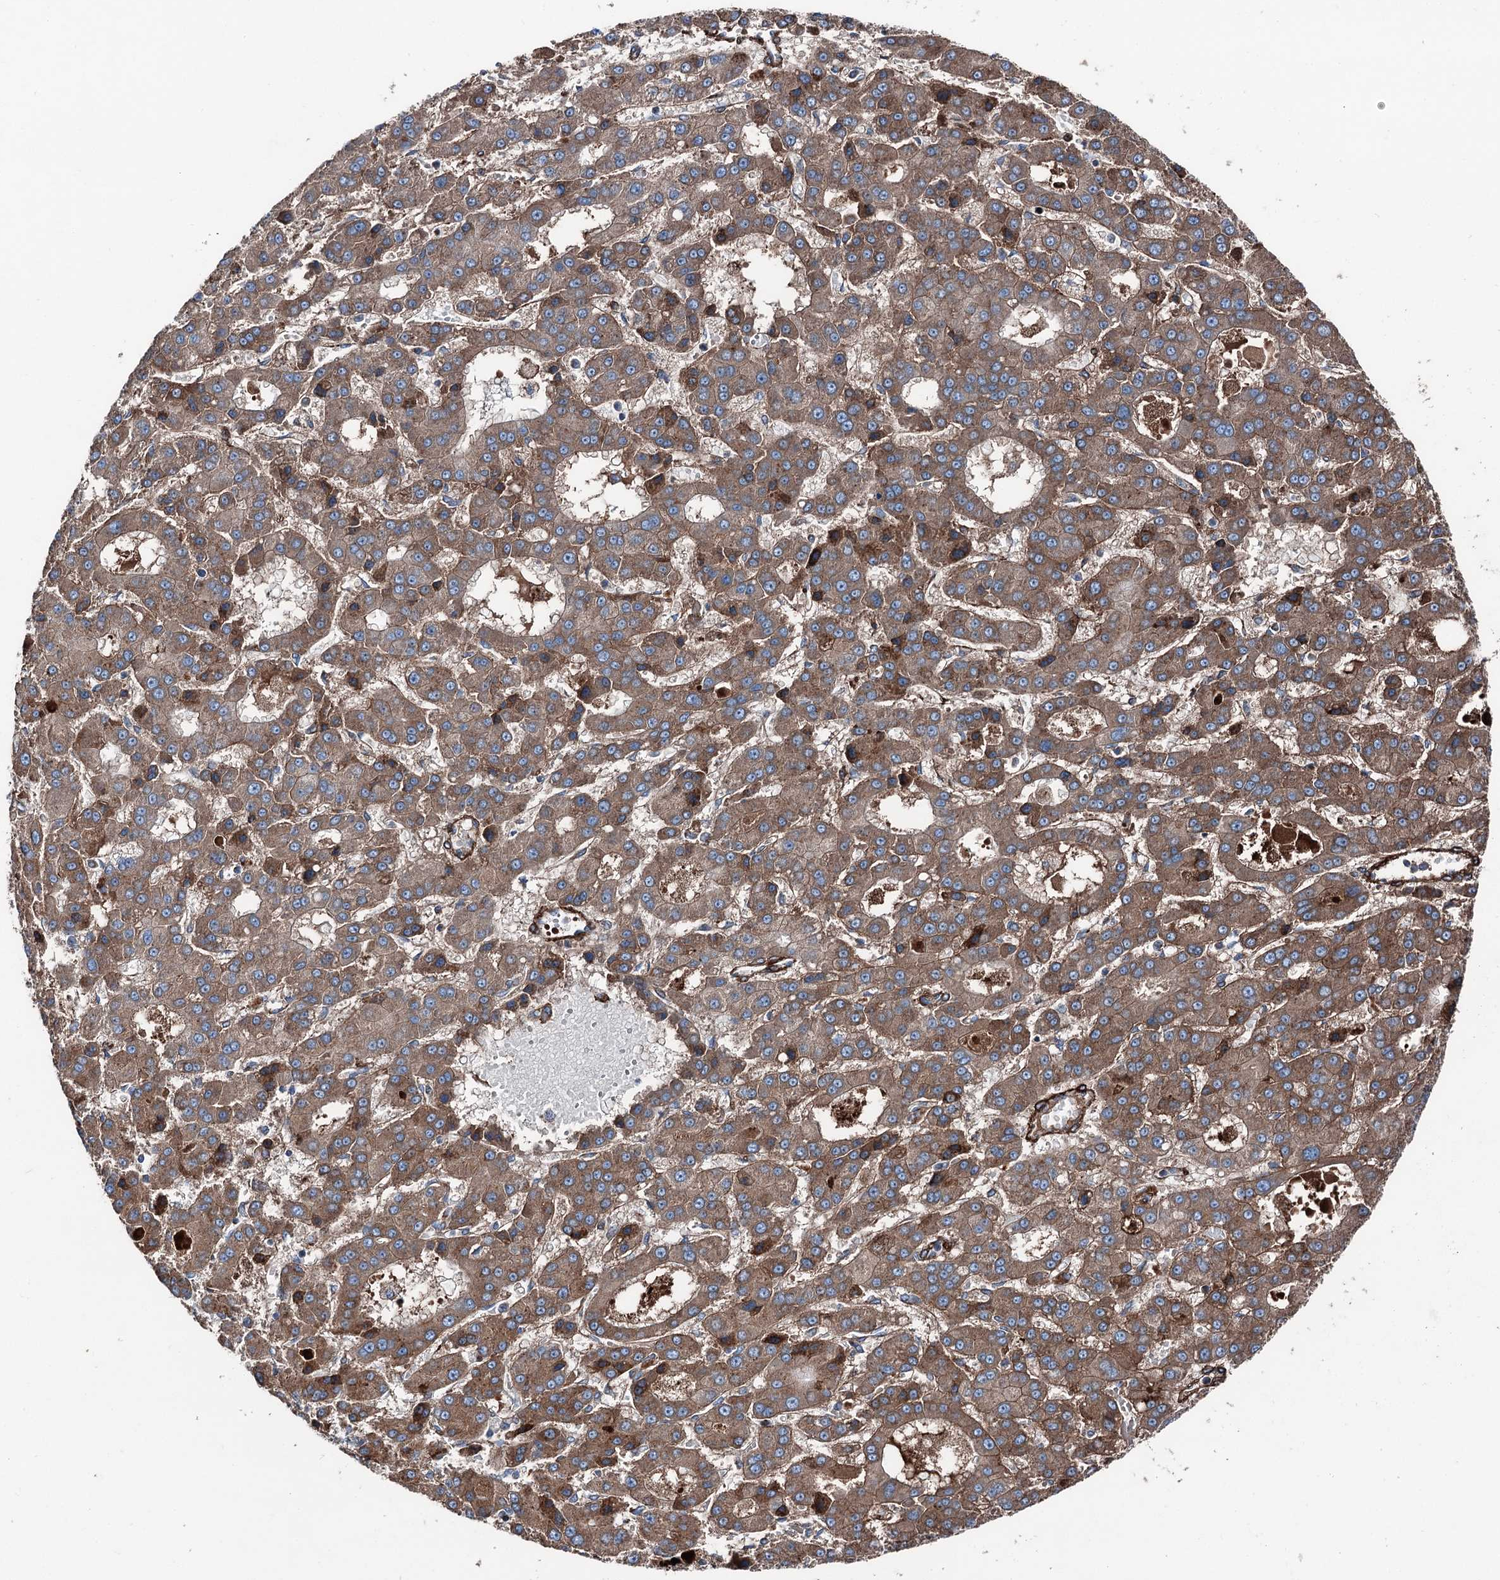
{"staining": {"intensity": "moderate", "quantity": ">75%", "location": "cytoplasmic/membranous"}, "tissue": "liver cancer", "cell_type": "Tumor cells", "image_type": "cancer", "snomed": [{"axis": "morphology", "description": "Carcinoma, Hepatocellular, NOS"}, {"axis": "topography", "description": "Liver"}], "caption": "About >75% of tumor cells in hepatocellular carcinoma (liver) show moderate cytoplasmic/membranous protein staining as visualized by brown immunohistochemical staining.", "gene": "DDIAS", "patient": {"sex": "male", "age": 70}}